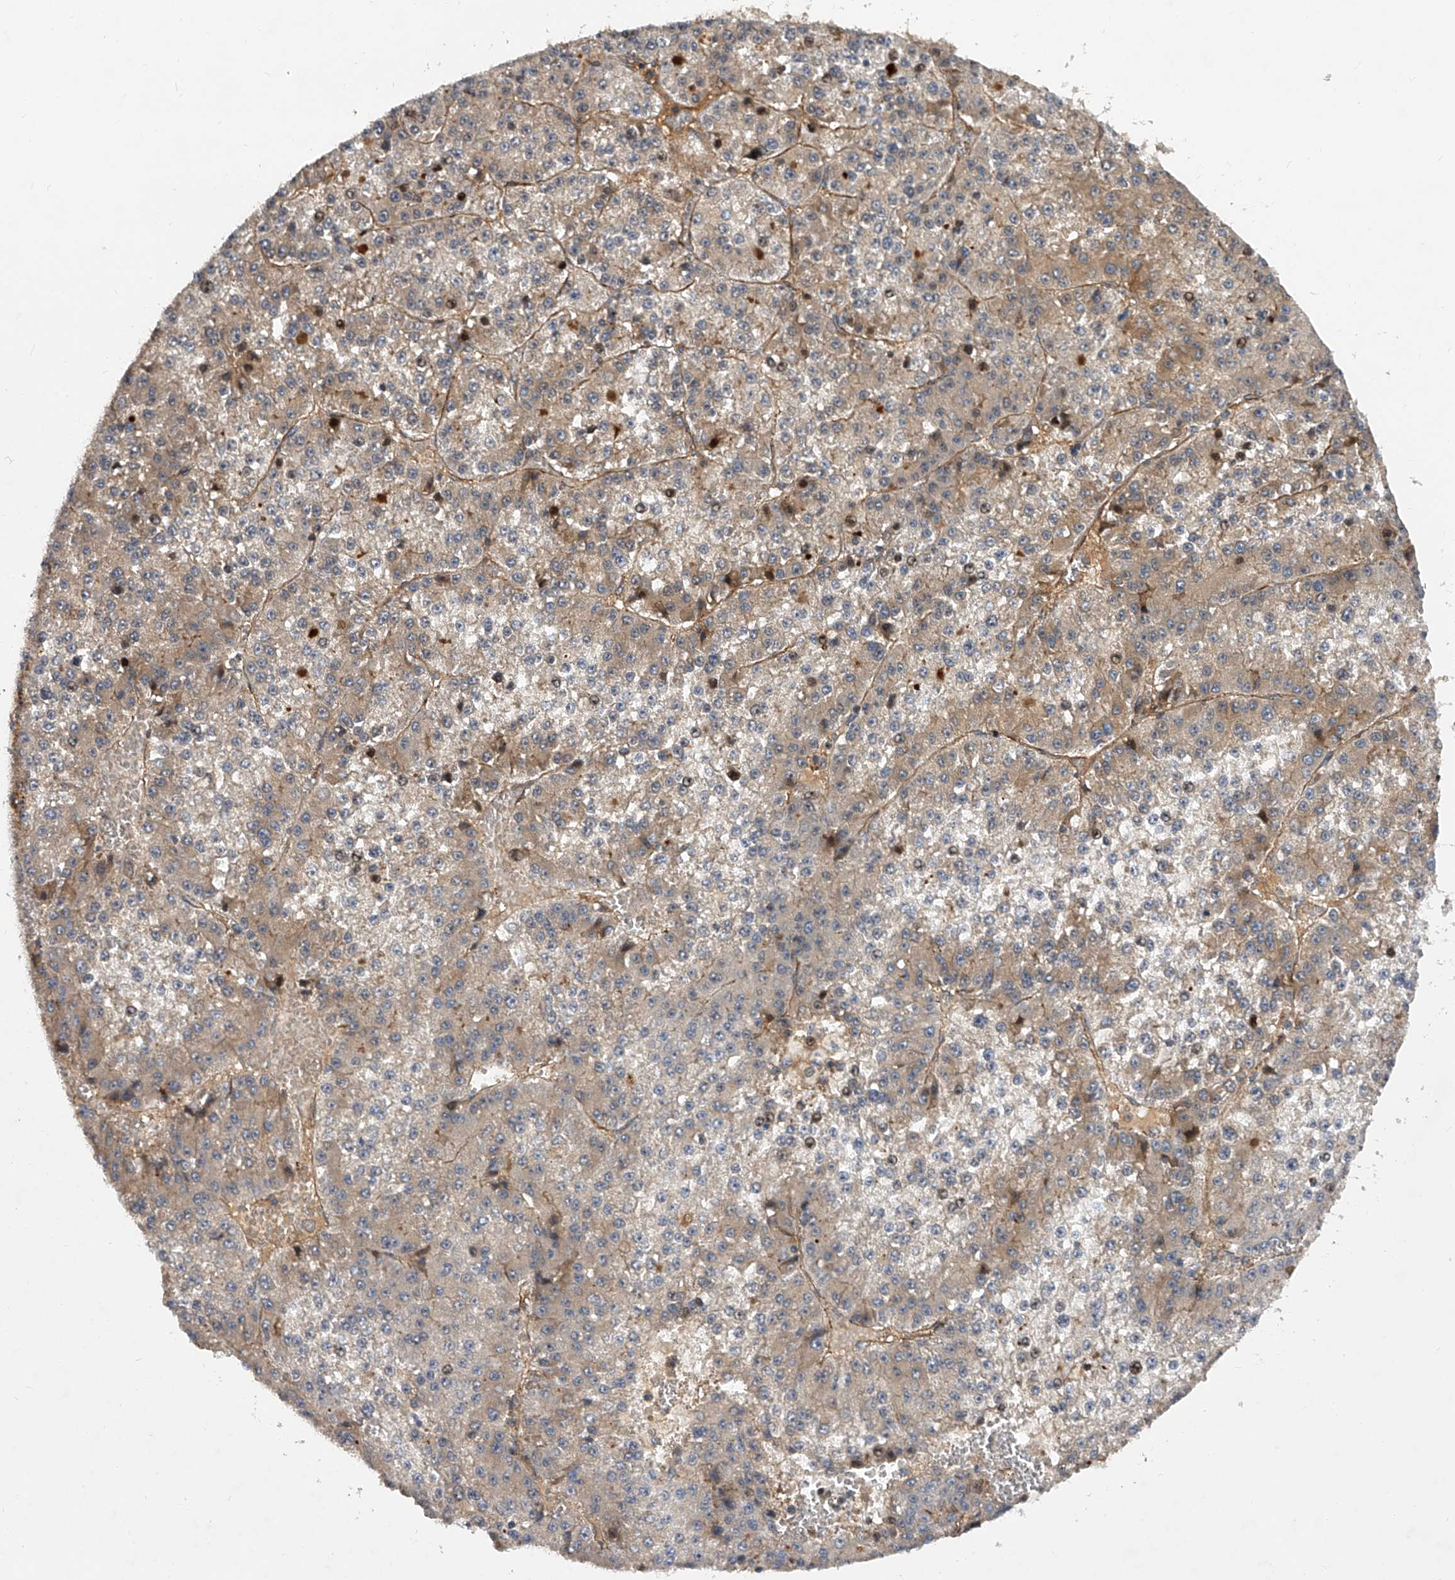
{"staining": {"intensity": "moderate", "quantity": "<25%", "location": "cytoplasmic/membranous"}, "tissue": "liver cancer", "cell_type": "Tumor cells", "image_type": "cancer", "snomed": [{"axis": "morphology", "description": "Carcinoma, Hepatocellular, NOS"}, {"axis": "topography", "description": "Liver"}], "caption": "The micrograph demonstrates immunohistochemical staining of liver cancer. There is moderate cytoplasmic/membranous staining is seen in about <25% of tumor cells.", "gene": "PDSS2", "patient": {"sex": "female", "age": 73}}